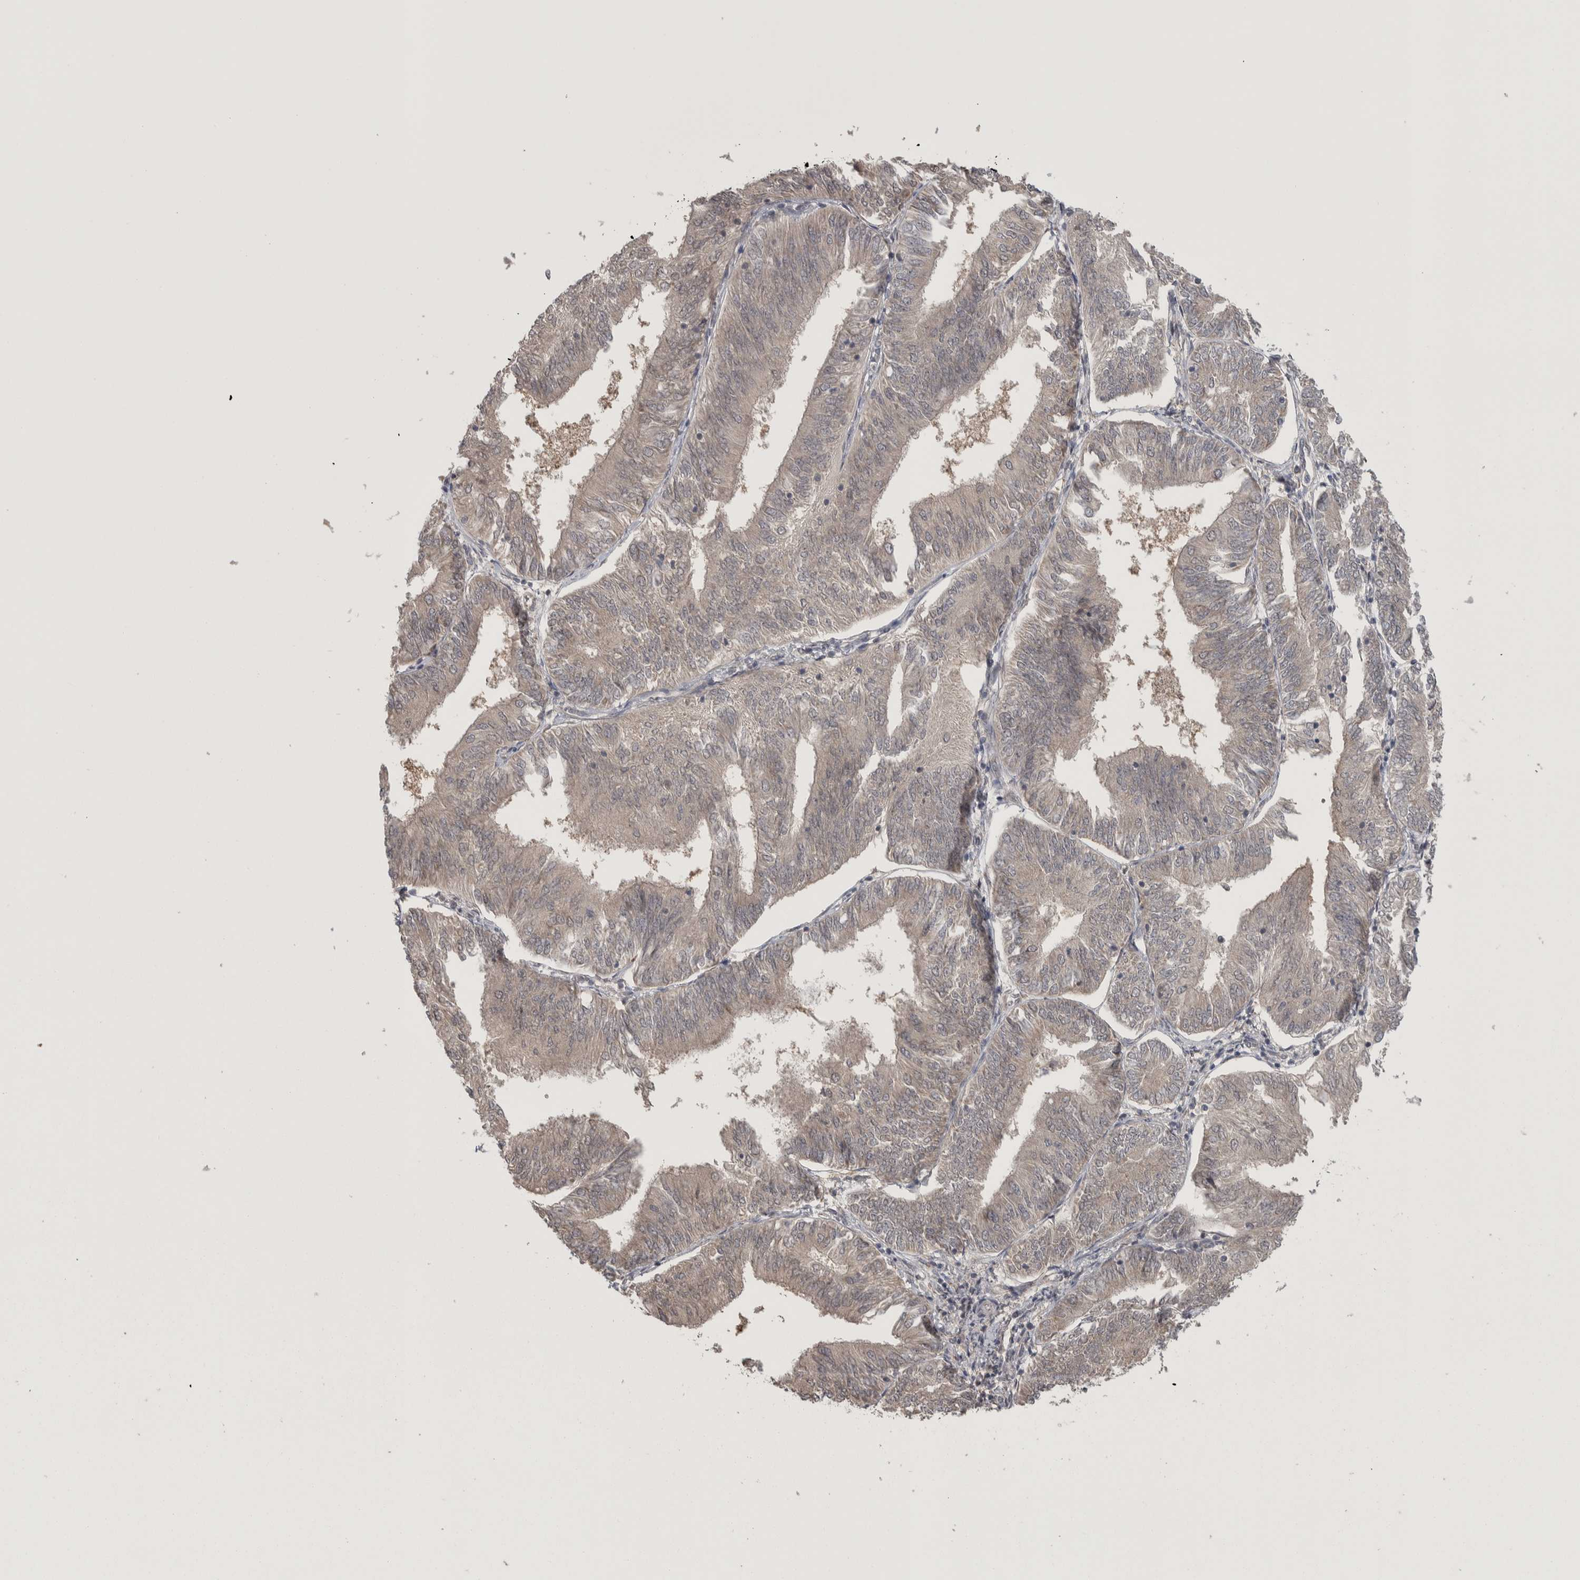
{"staining": {"intensity": "weak", "quantity": "25%-75%", "location": "cytoplasmic/membranous"}, "tissue": "endometrial cancer", "cell_type": "Tumor cells", "image_type": "cancer", "snomed": [{"axis": "morphology", "description": "Adenocarcinoma, NOS"}, {"axis": "topography", "description": "Endometrium"}], "caption": "Endometrial cancer (adenocarcinoma) stained for a protein (brown) demonstrates weak cytoplasmic/membranous positive staining in approximately 25%-75% of tumor cells.", "gene": "CUL2", "patient": {"sex": "female", "age": 58}}